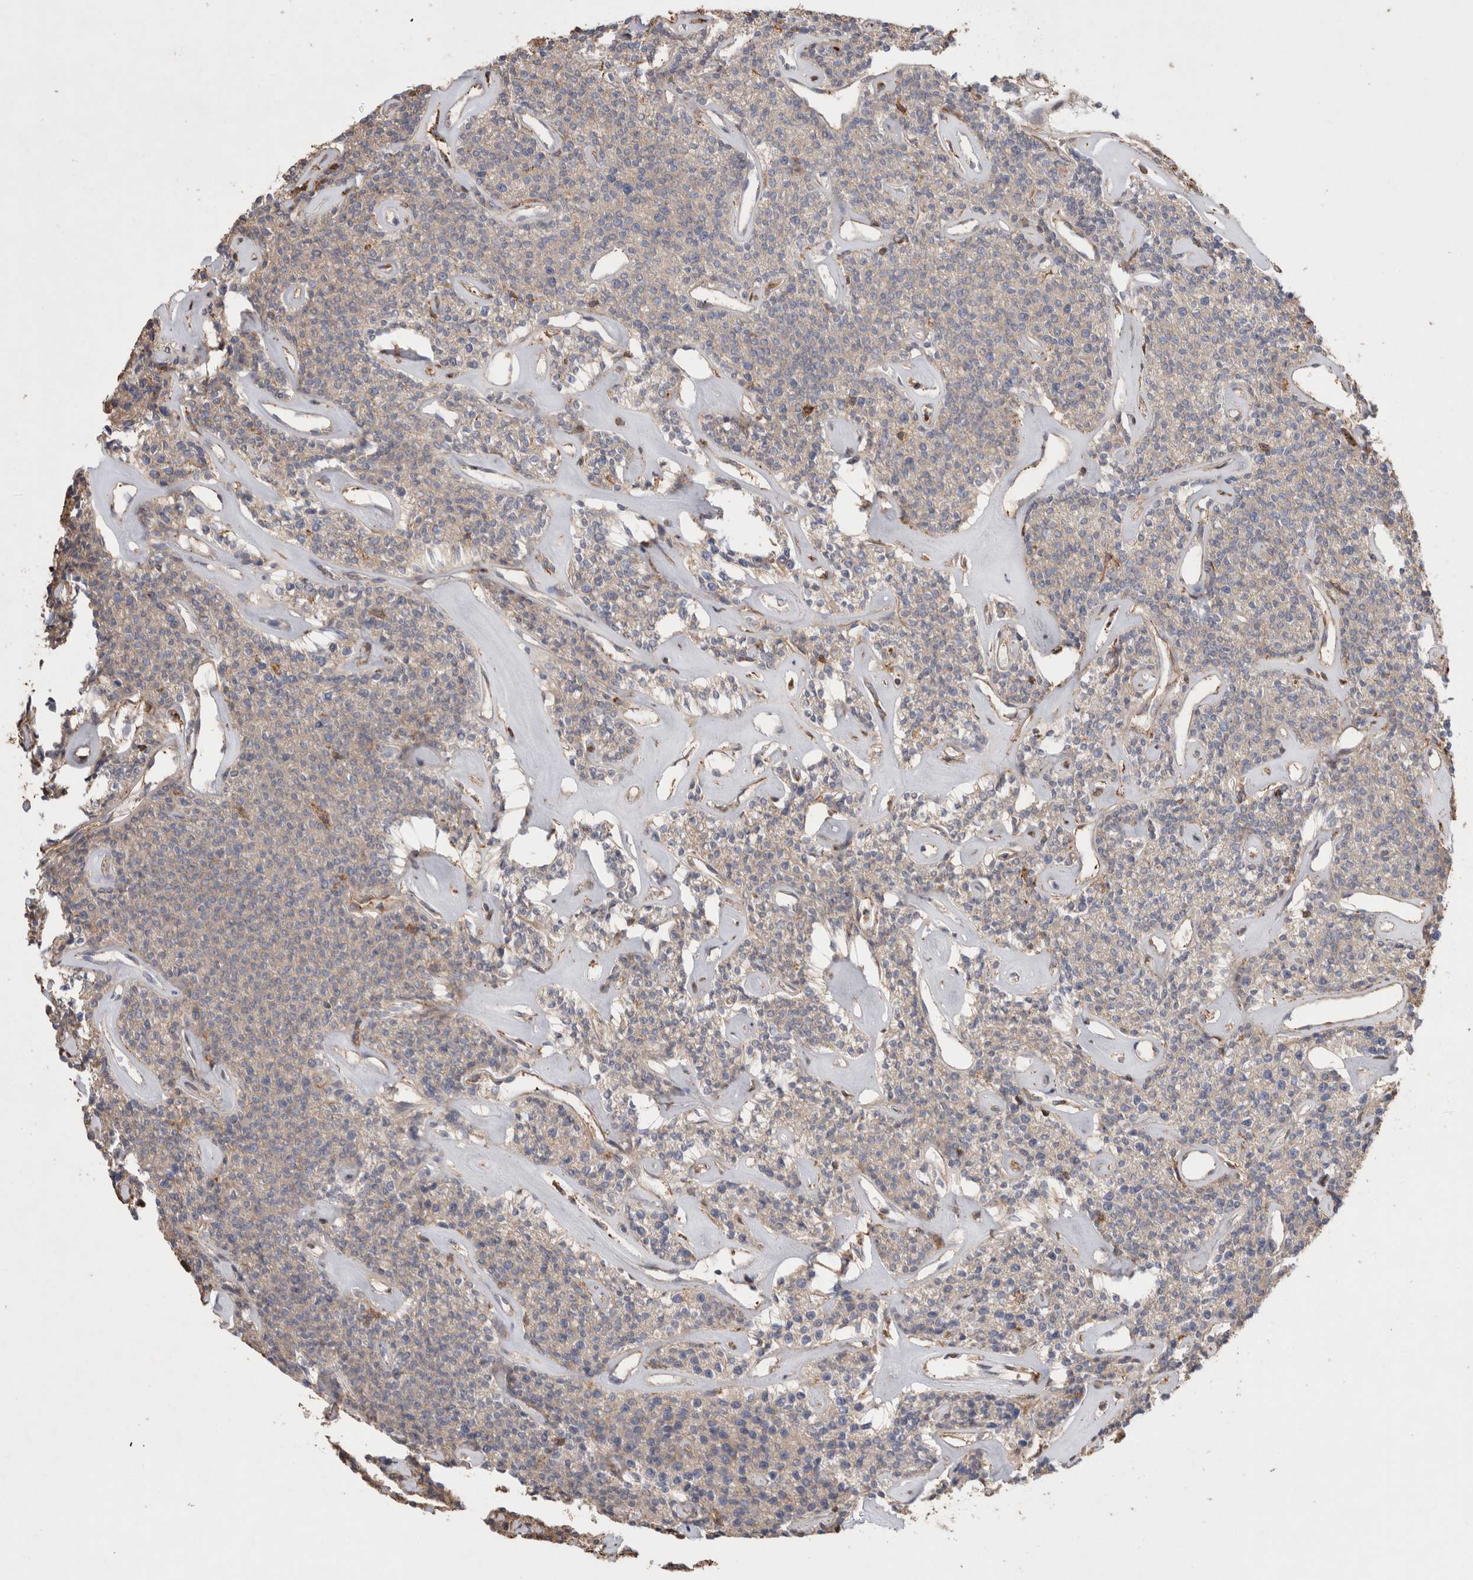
{"staining": {"intensity": "moderate", "quantity": "25%-75%", "location": "cytoplasmic/membranous"}, "tissue": "parathyroid gland", "cell_type": "Glandular cells", "image_type": "normal", "snomed": [{"axis": "morphology", "description": "Normal tissue, NOS"}, {"axis": "topography", "description": "Parathyroid gland"}], "caption": "Immunohistochemical staining of normal parathyroid gland demonstrates moderate cytoplasmic/membranous protein staining in about 25%-75% of glandular cells. The staining is performed using DAB brown chromogen to label protein expression. The nuclei are counter-stained blue using hematoxylin.", "gene": "GPER1", "patient": {"sex": "male", "age": 46}}